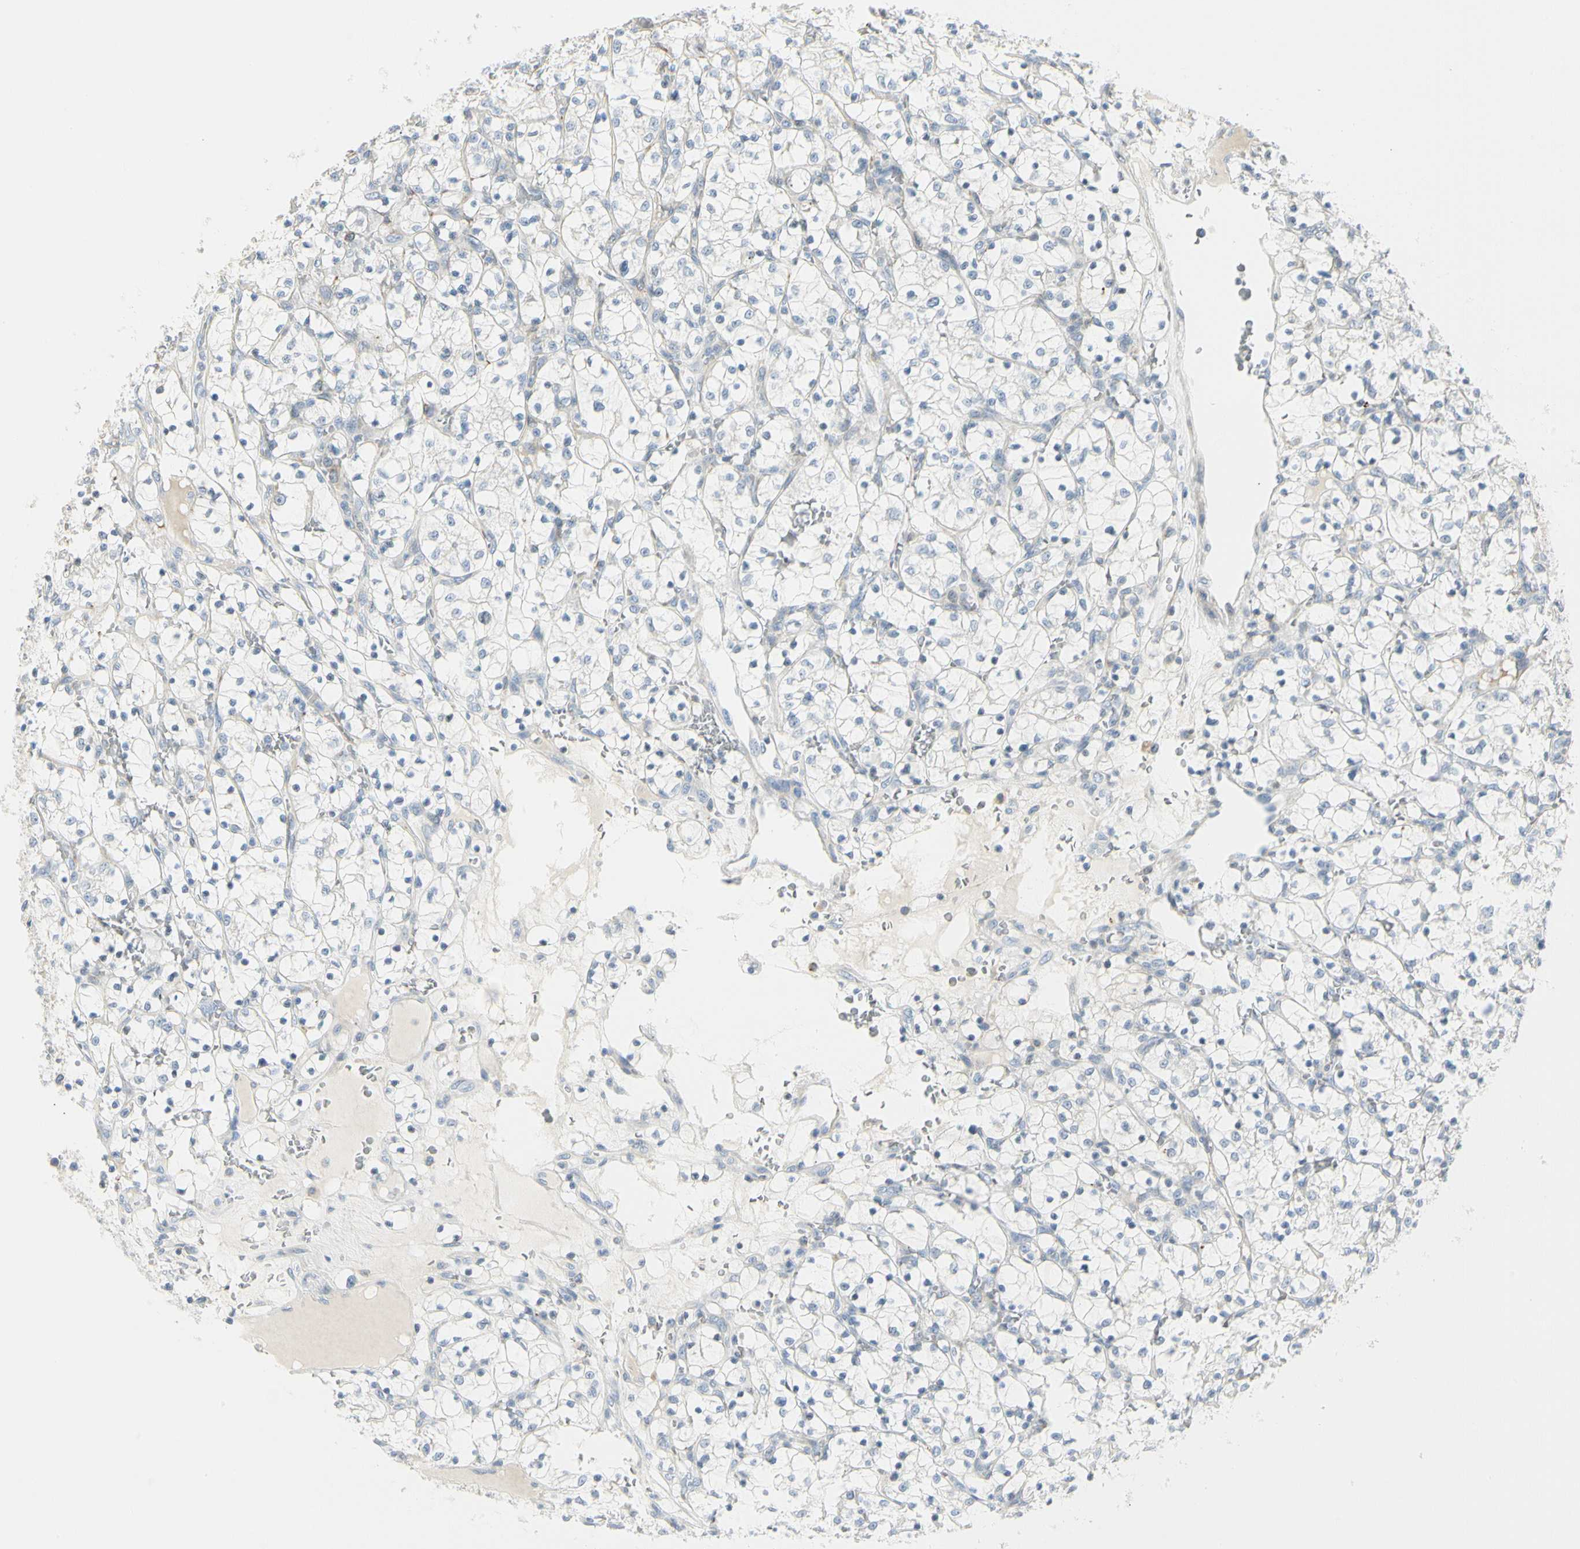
{"staining": {"intensity": "negative", "quantity": "none", "location": "none"}, "tissue": "renal cancer", "cell_type": "Tumor cells", "image_type": "cancer", "snomed": [{"axis": "morphology", "description": "Adenocarcinoma, NOS"}, {"axis": "topography", "description": "Kidney"}], "caption": "An immunohistochemistry histopathology image of renal cancer is shown. There is no staining in tumor cells of renal cancer. Nuclei are stained in blue.", "gene": "TNFSF11", "patient": {"sex": "female", "age": 69}}